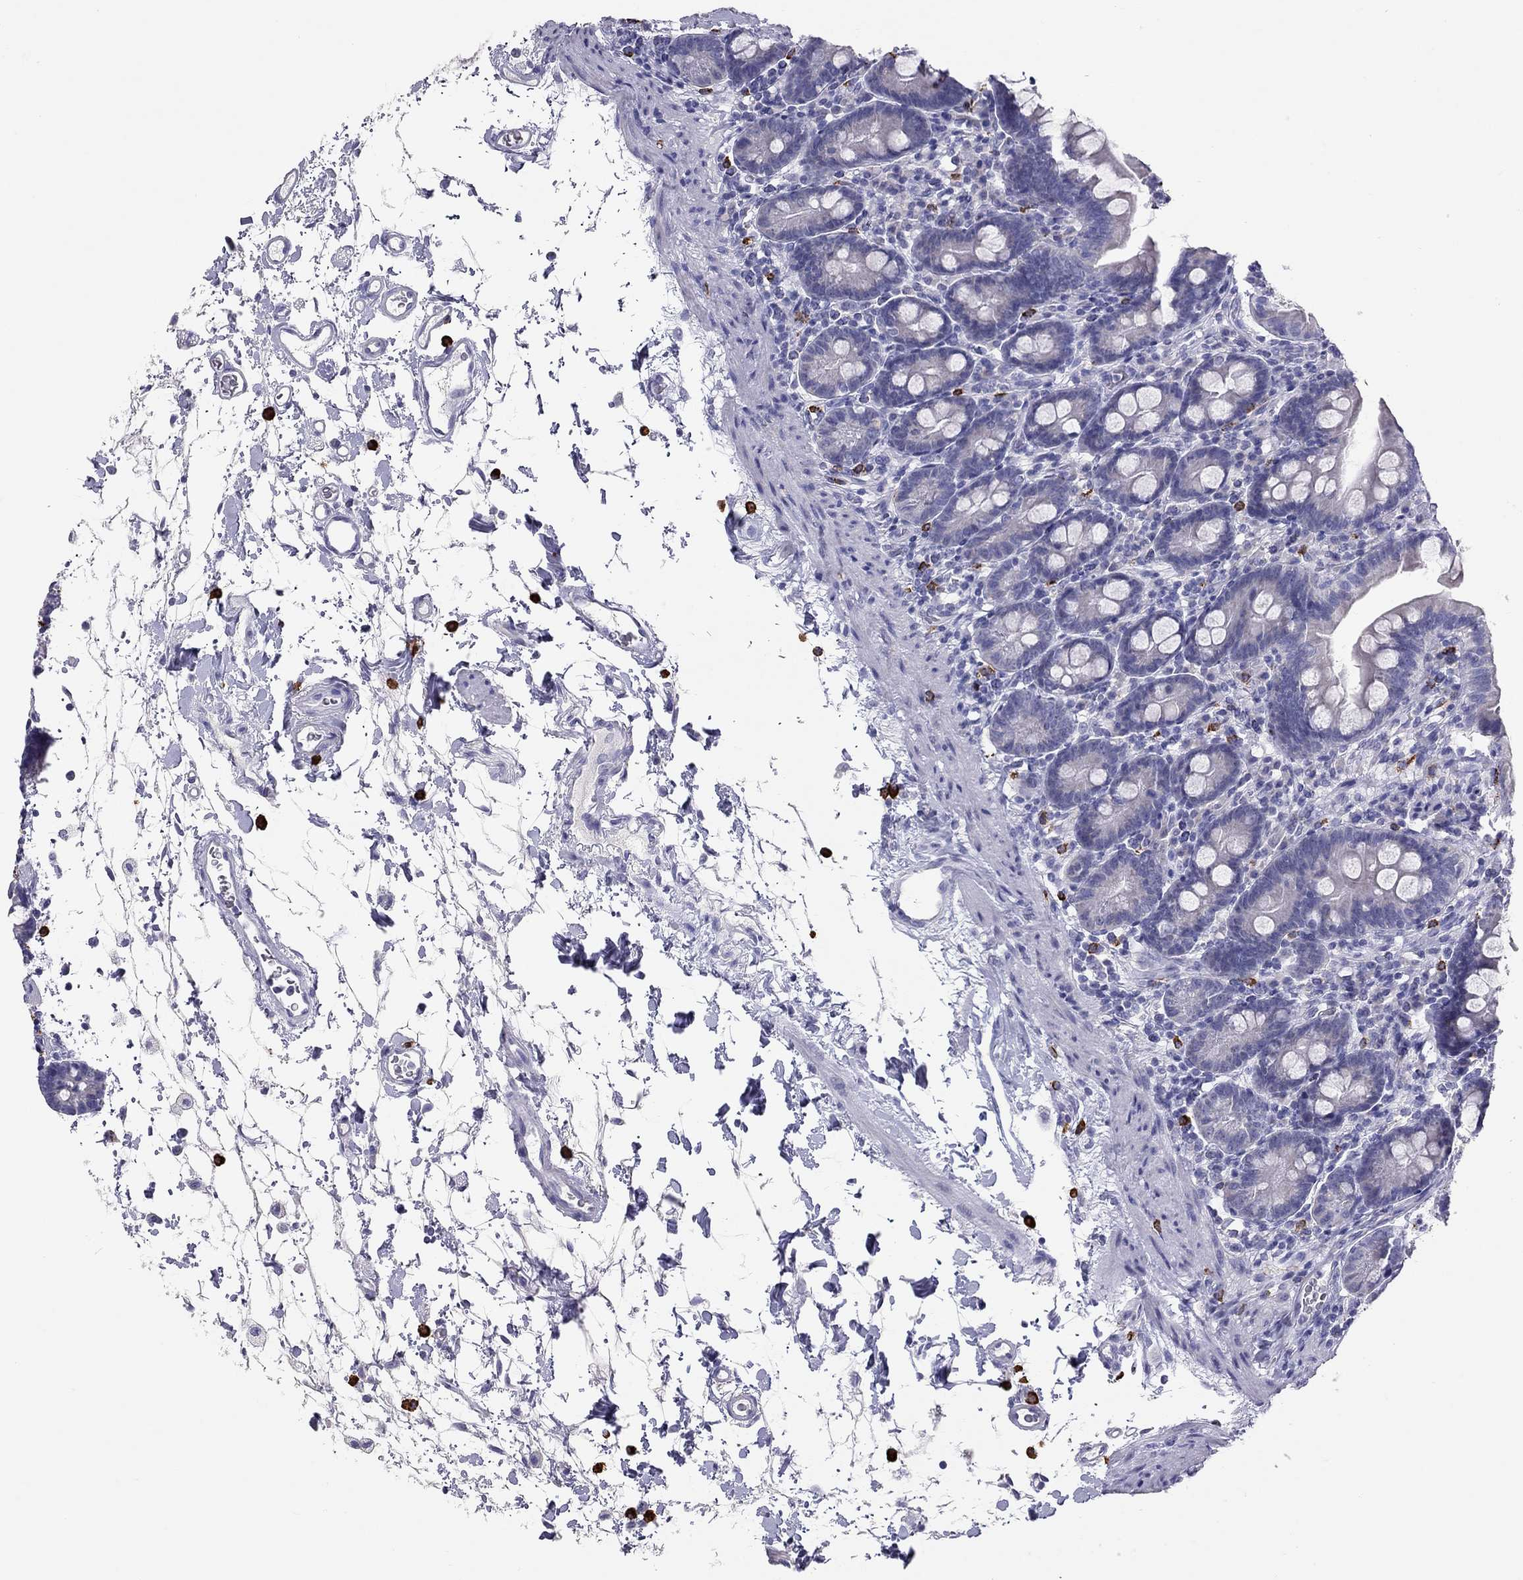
{"staining": {"intensity": "negative", "quantity": "none", "location": "none"}, "tissue": "small intestine", "cell_type": "Glandular cells", "image_type": "normal", "snomed": [{"axis": "morphology", "description": "Normal tissue, NOS"}, {"axis": "topography", "description": "Small intestine"}], "caption": "Immunohistochemical staining of normal small intestine displays no significant staining in glandular cells. Nuclei are stained in blue.", "gene": "IL17REL", "patient": {"sex": "female", "age": 44}}